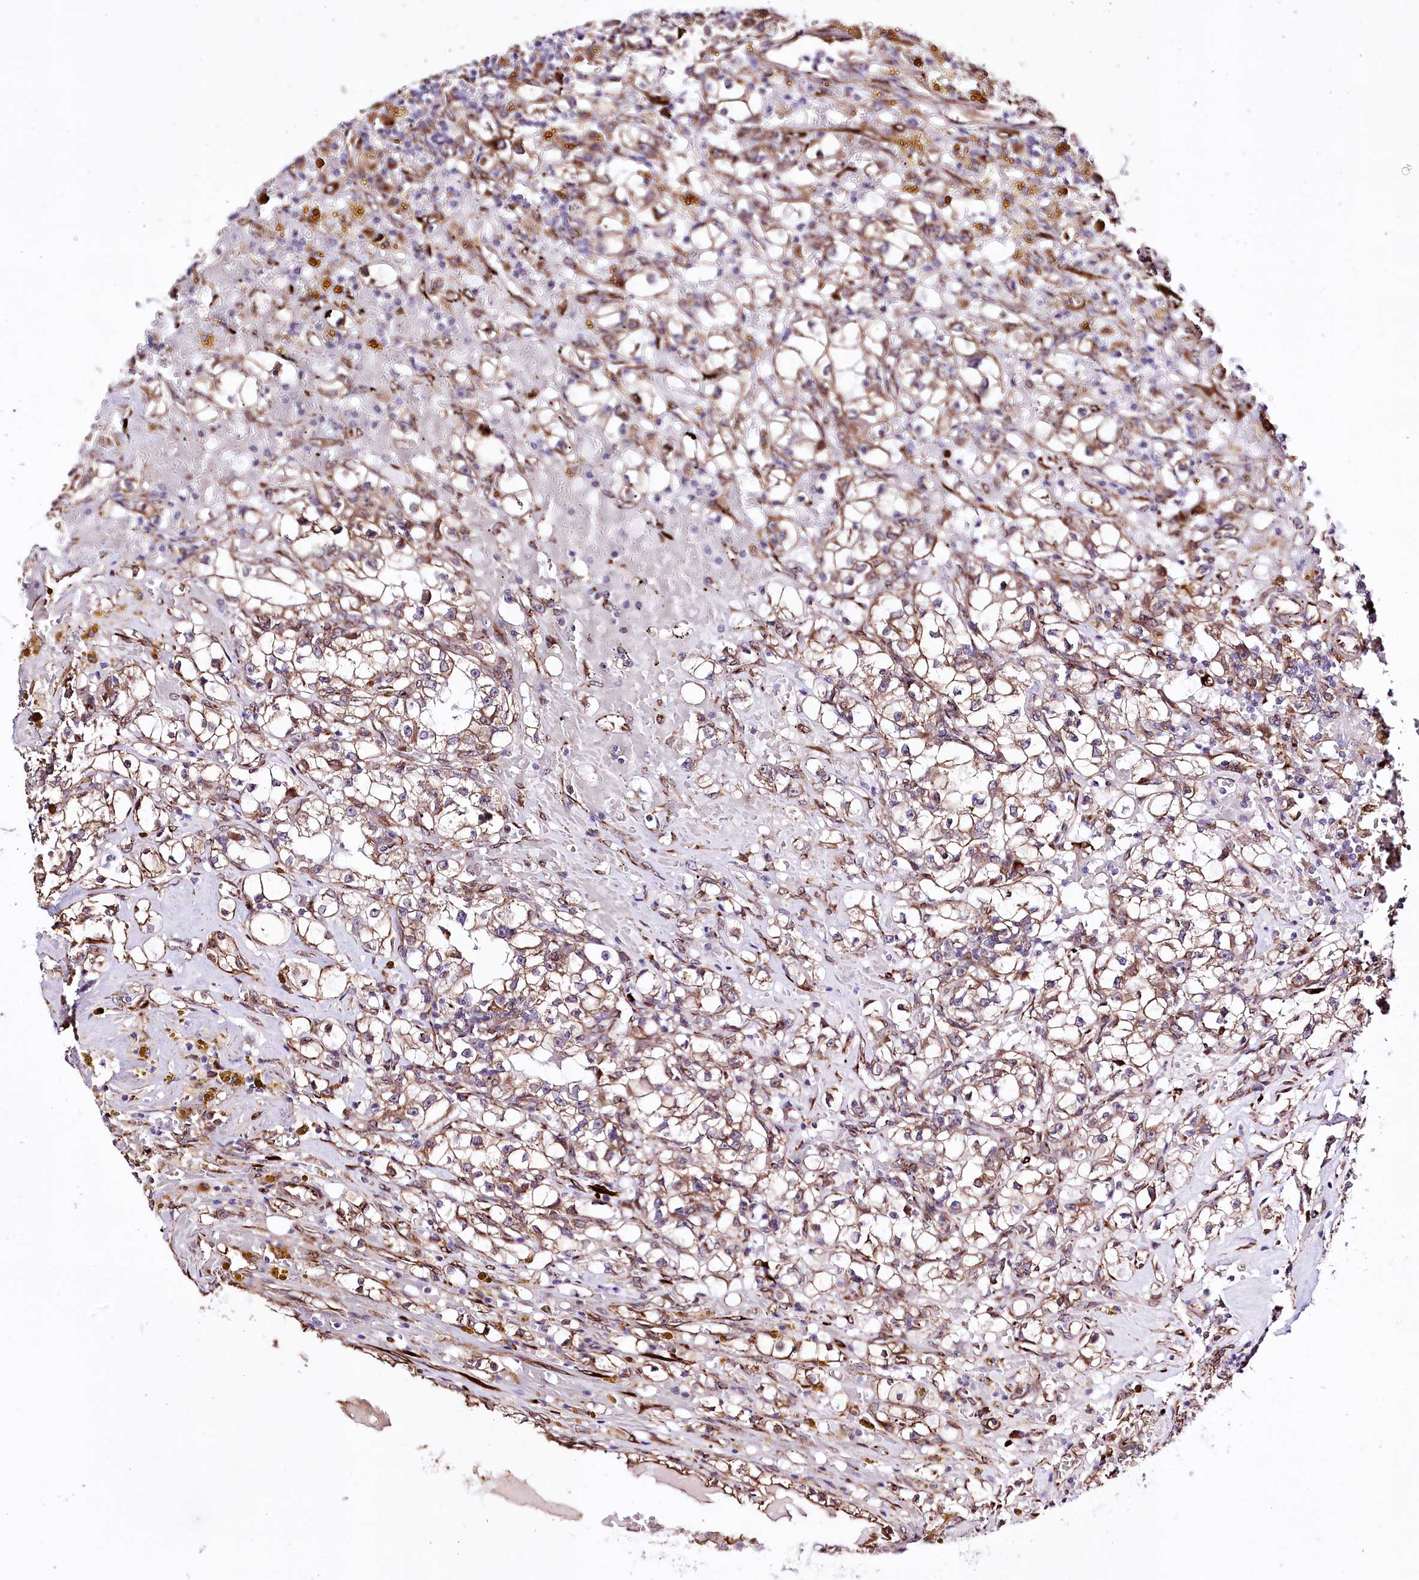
{"staining": {"intensity": "moderate", "quantity": ">75%", "location": "cytoplasmic/membranous"}, "tissue": "renal cancer", "cell_type": "Tumor cells", "image_type": "cancer", "snomed": [{"axis": "morphology", "description": "Adenocarcinoma, NOS"}, {"axis": "topography", "description": "Kidney"}], "caption": "Immunohistochemistry histopathology image of renal cancer stained for a protein (brown), which reveals medium levels of moderate cytoplasmic/membranous expression in approximately >75% of tumor cells.", "gene": "WWC1", "patient": {"sex": "male", "age": 56}}